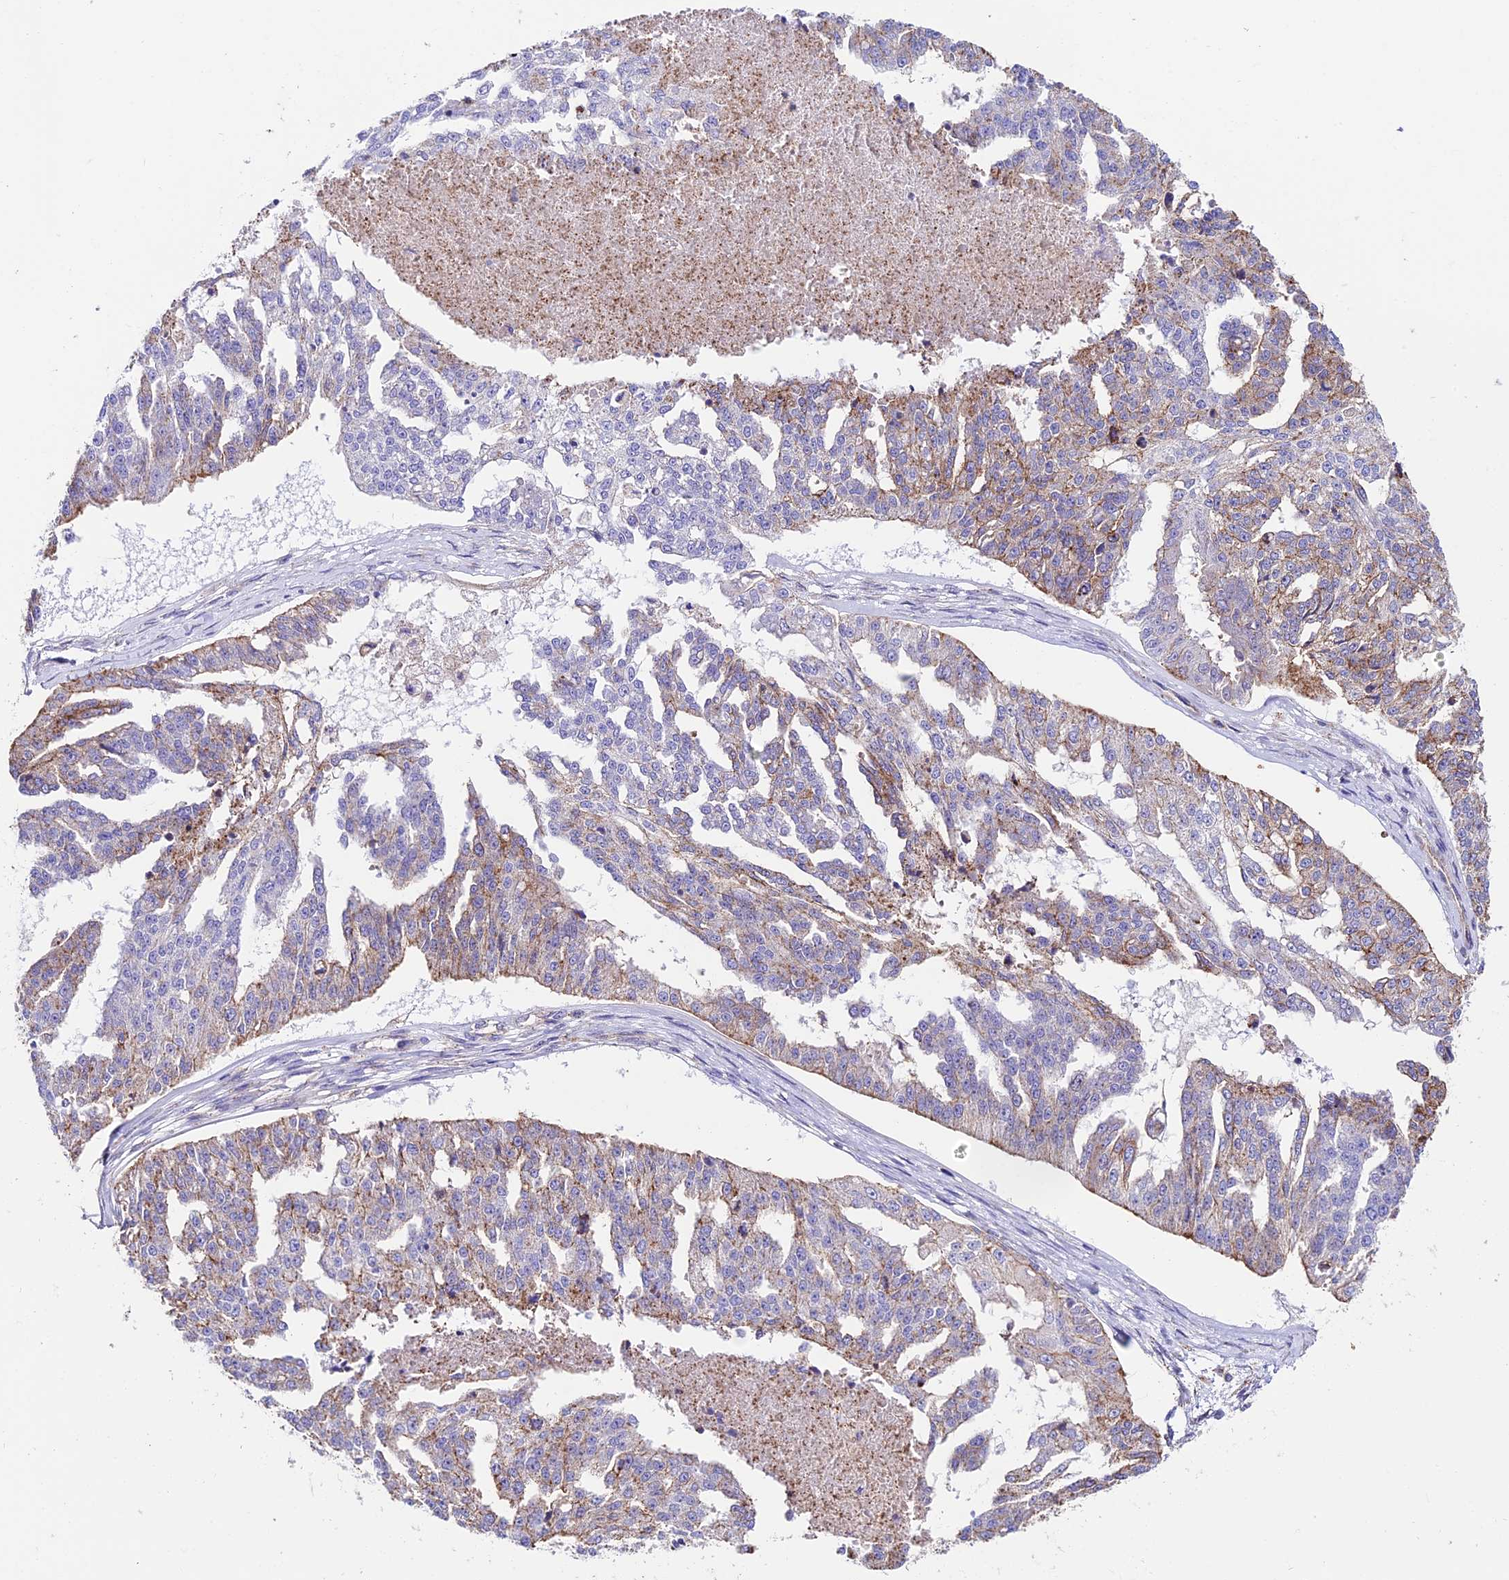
{"staining": {"intensity": "moderate", "quantity": "25%-75%", "location": "cytoplasmic/membranous"}, "tissue": "ovarian cancer", "cell_type": "Tumor cells", "image_type": "cancer", "snomed": [{"axis": "morphology", "description": "Cystadenocarcinoma, serous, NOS"}, {"axis": "topography", "description": "Ovary"}], "caption": "Moderate cytoplasmic/membranous protein expression is seen in about 25%-75% of tumor cells in ovarian cancer.", "gene": "QRFP", "patient": {"sex": "female", "age": 58}}